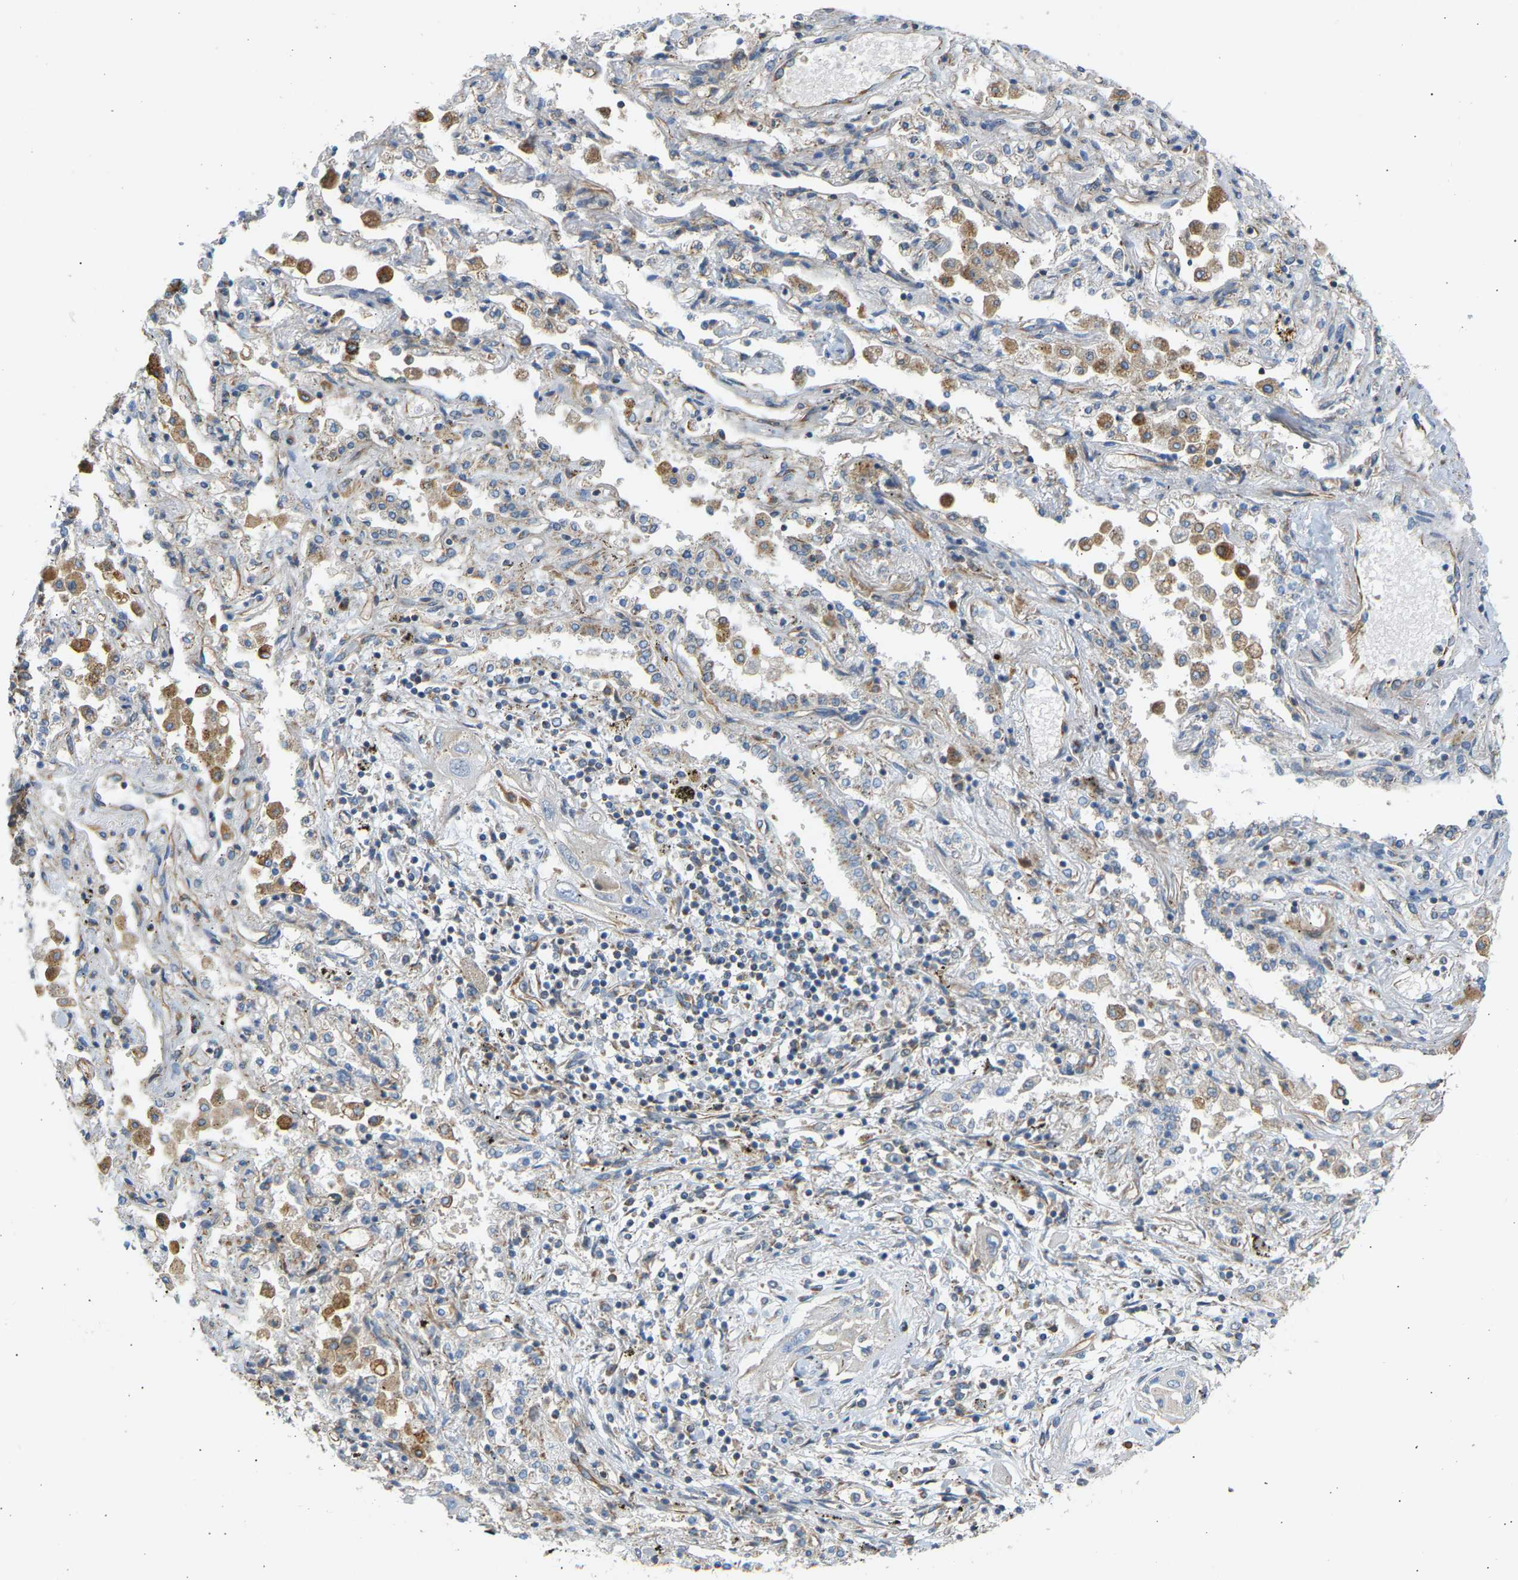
{"staining": {"intensity": "negative", "quantity": "none", "location": "none"}, "tissue": "lung cancer", "cell_type": "Tumor cells", "image_type": "cancer", "snomed": [{"axis": "morphology", "description": "Squamous cell carcinoma, NOS"}, {"axis": "topography", "description": "Lung"}], "caption": "Immunohistochemistry (IHC) of lung squamous cell carcinoma demonstrates no staining in tumor cells.", "gene": "YIPF2", "patient": {"sex": "female", "age": 47}}